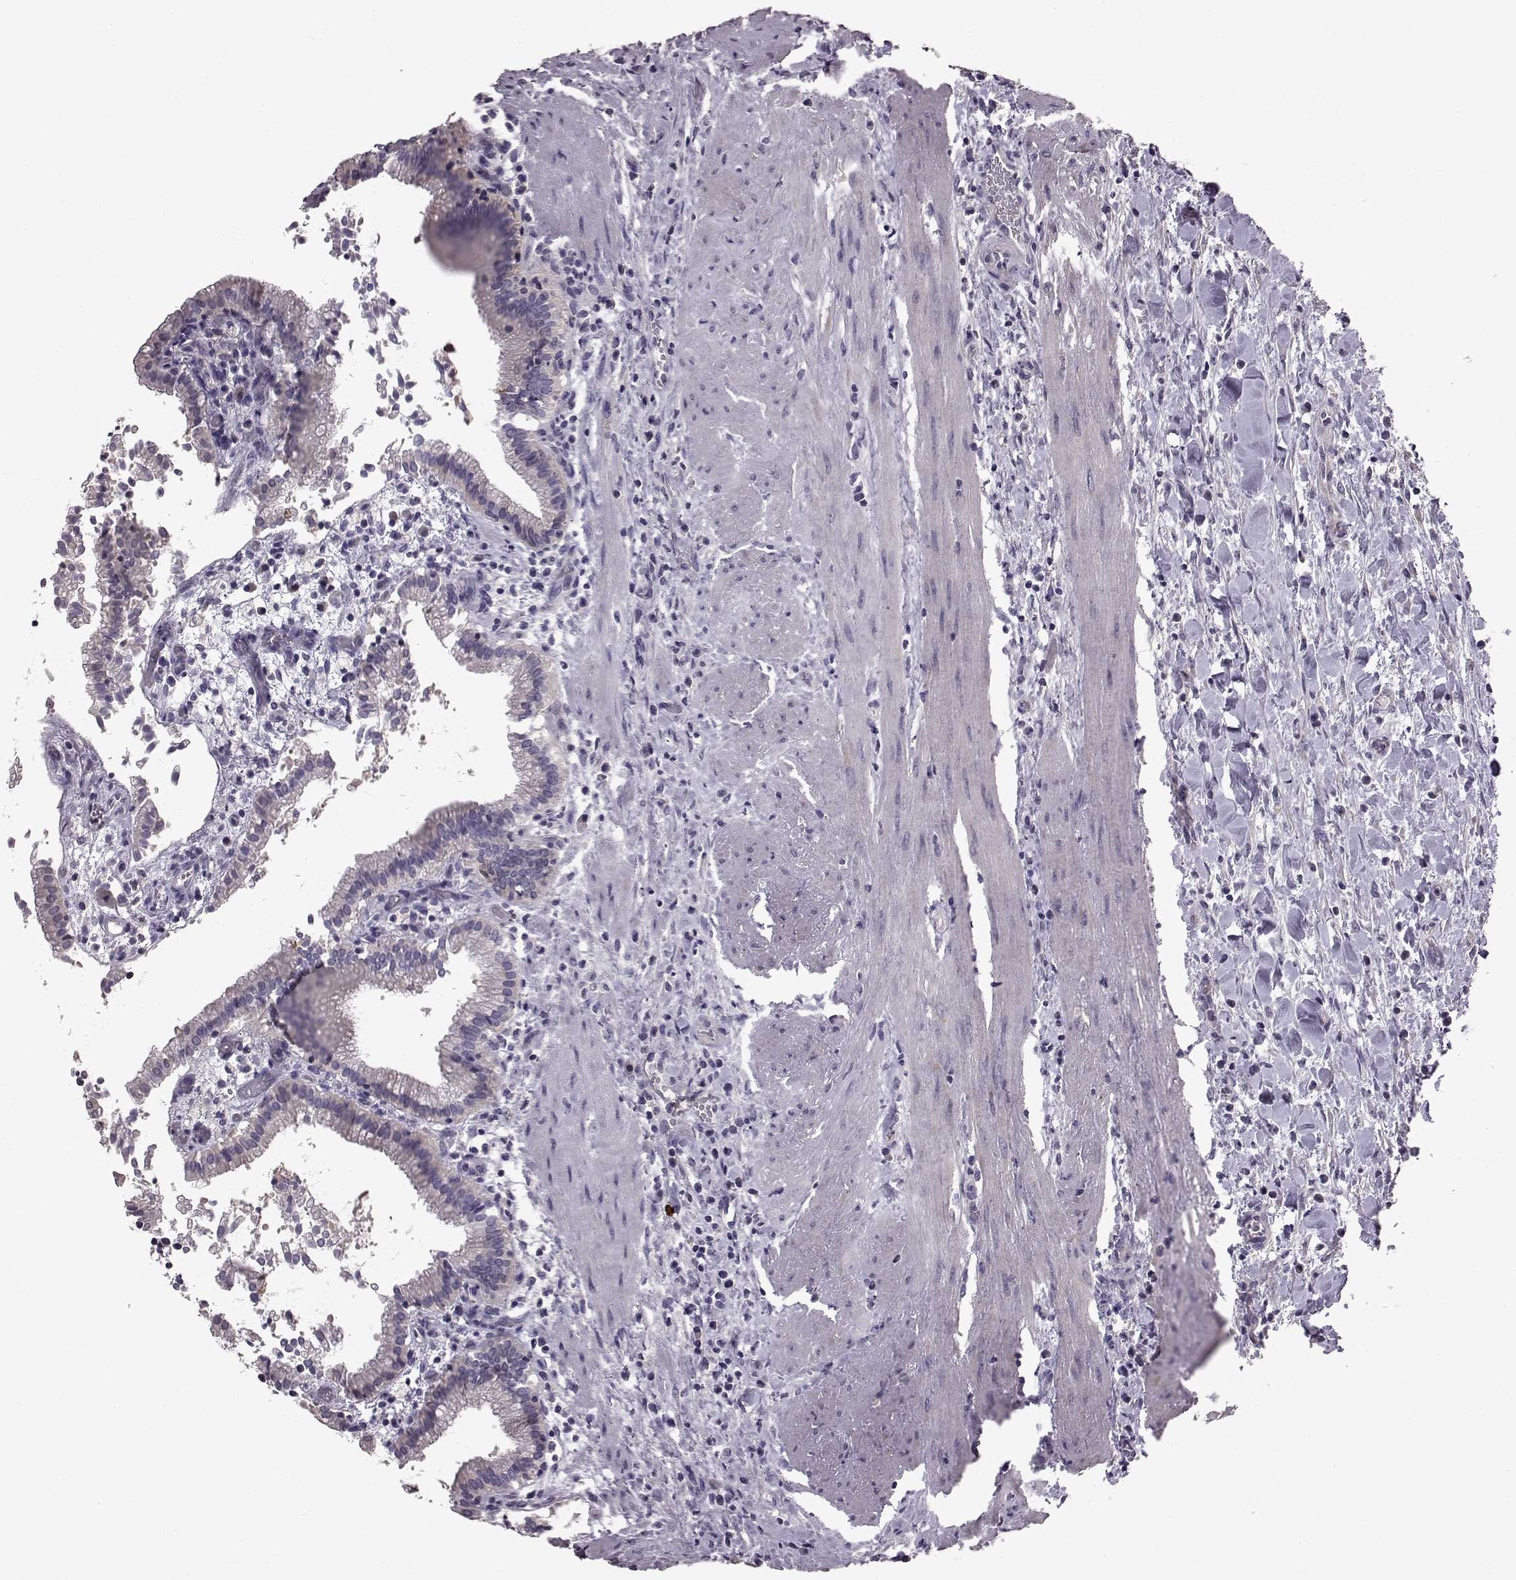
{"staining": {"intensity": "negative", "quantity": "none", "location": "none"}, "tissue": "gallbladder", "cell_type": "Glandular cells", "image_type": "normal", "snomed": [{"axis": "morphology", "description": "Normal tissue, NOS"}, {"axis": "topography", "description": "Gallbladder"}], "caption": "Glandular cells are negative for protein expression in benign human gallbladder. (Brightfield microscopy of DAB (3,3'-diaminobenzidine) immunohistochemistry (IHC) at high magnification).", "gene": "ADGRG2", "patient": {"sex": "male", "age": 42}}